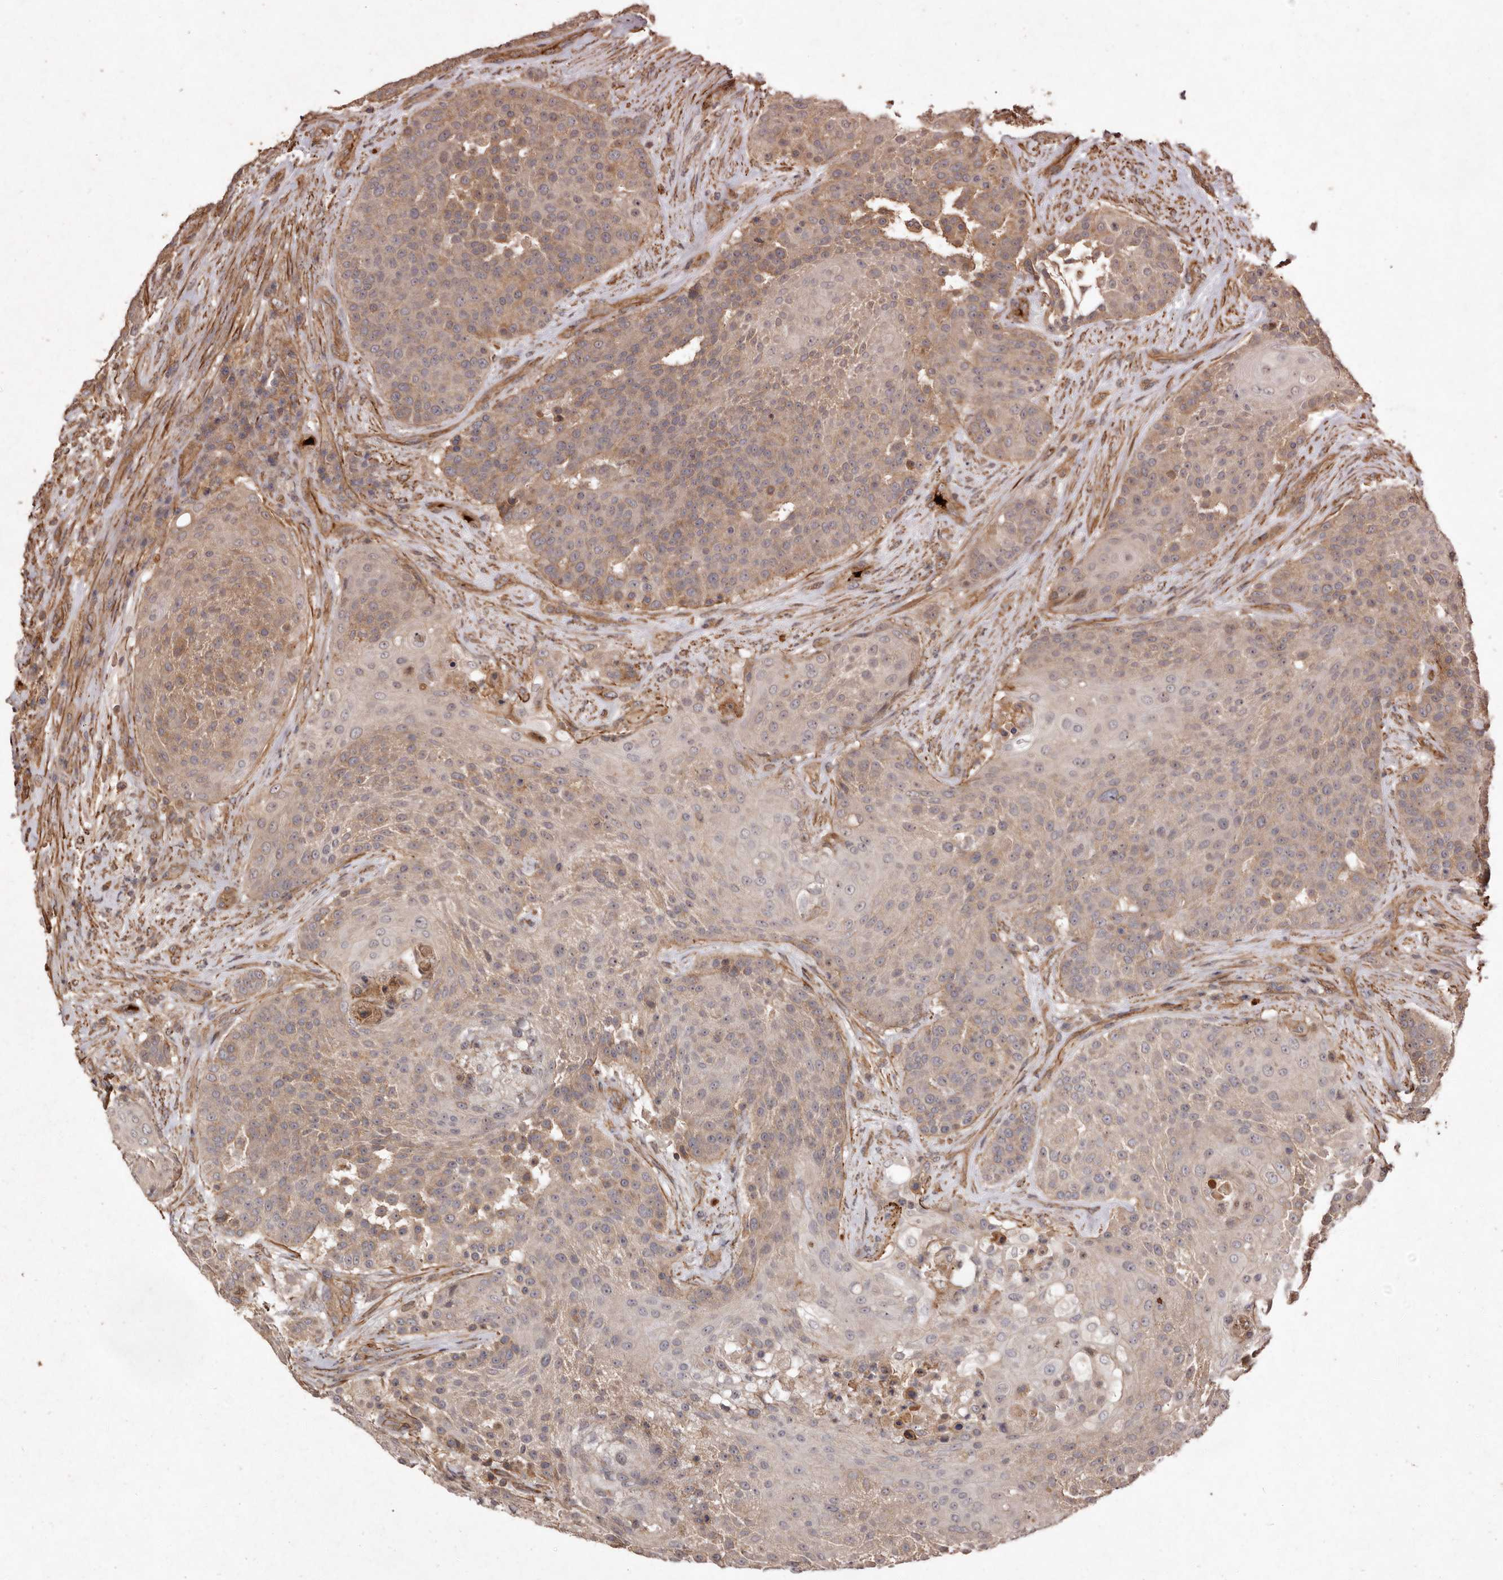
{"staining": {"intensity": "weak", "quantity": "25%-75%", "location": "cytoplasmic/membranous"}, "tissue": "urothelial cancer", "cell_type": "Tumor cells", "image_type": "cancer", "snomed": [{"axis": "morphology", "description": "Urothelial carcinoma, High grade"}, {"axis": "topography", "description": "Urinary bladder"}], "caption": "Human urothelial carcinoma (high-grade) stained with a protein marker exhibits weak staining in tumor cells.", "gene": "SEMA3A", "patient": {"sex": "female", "age": 63}}